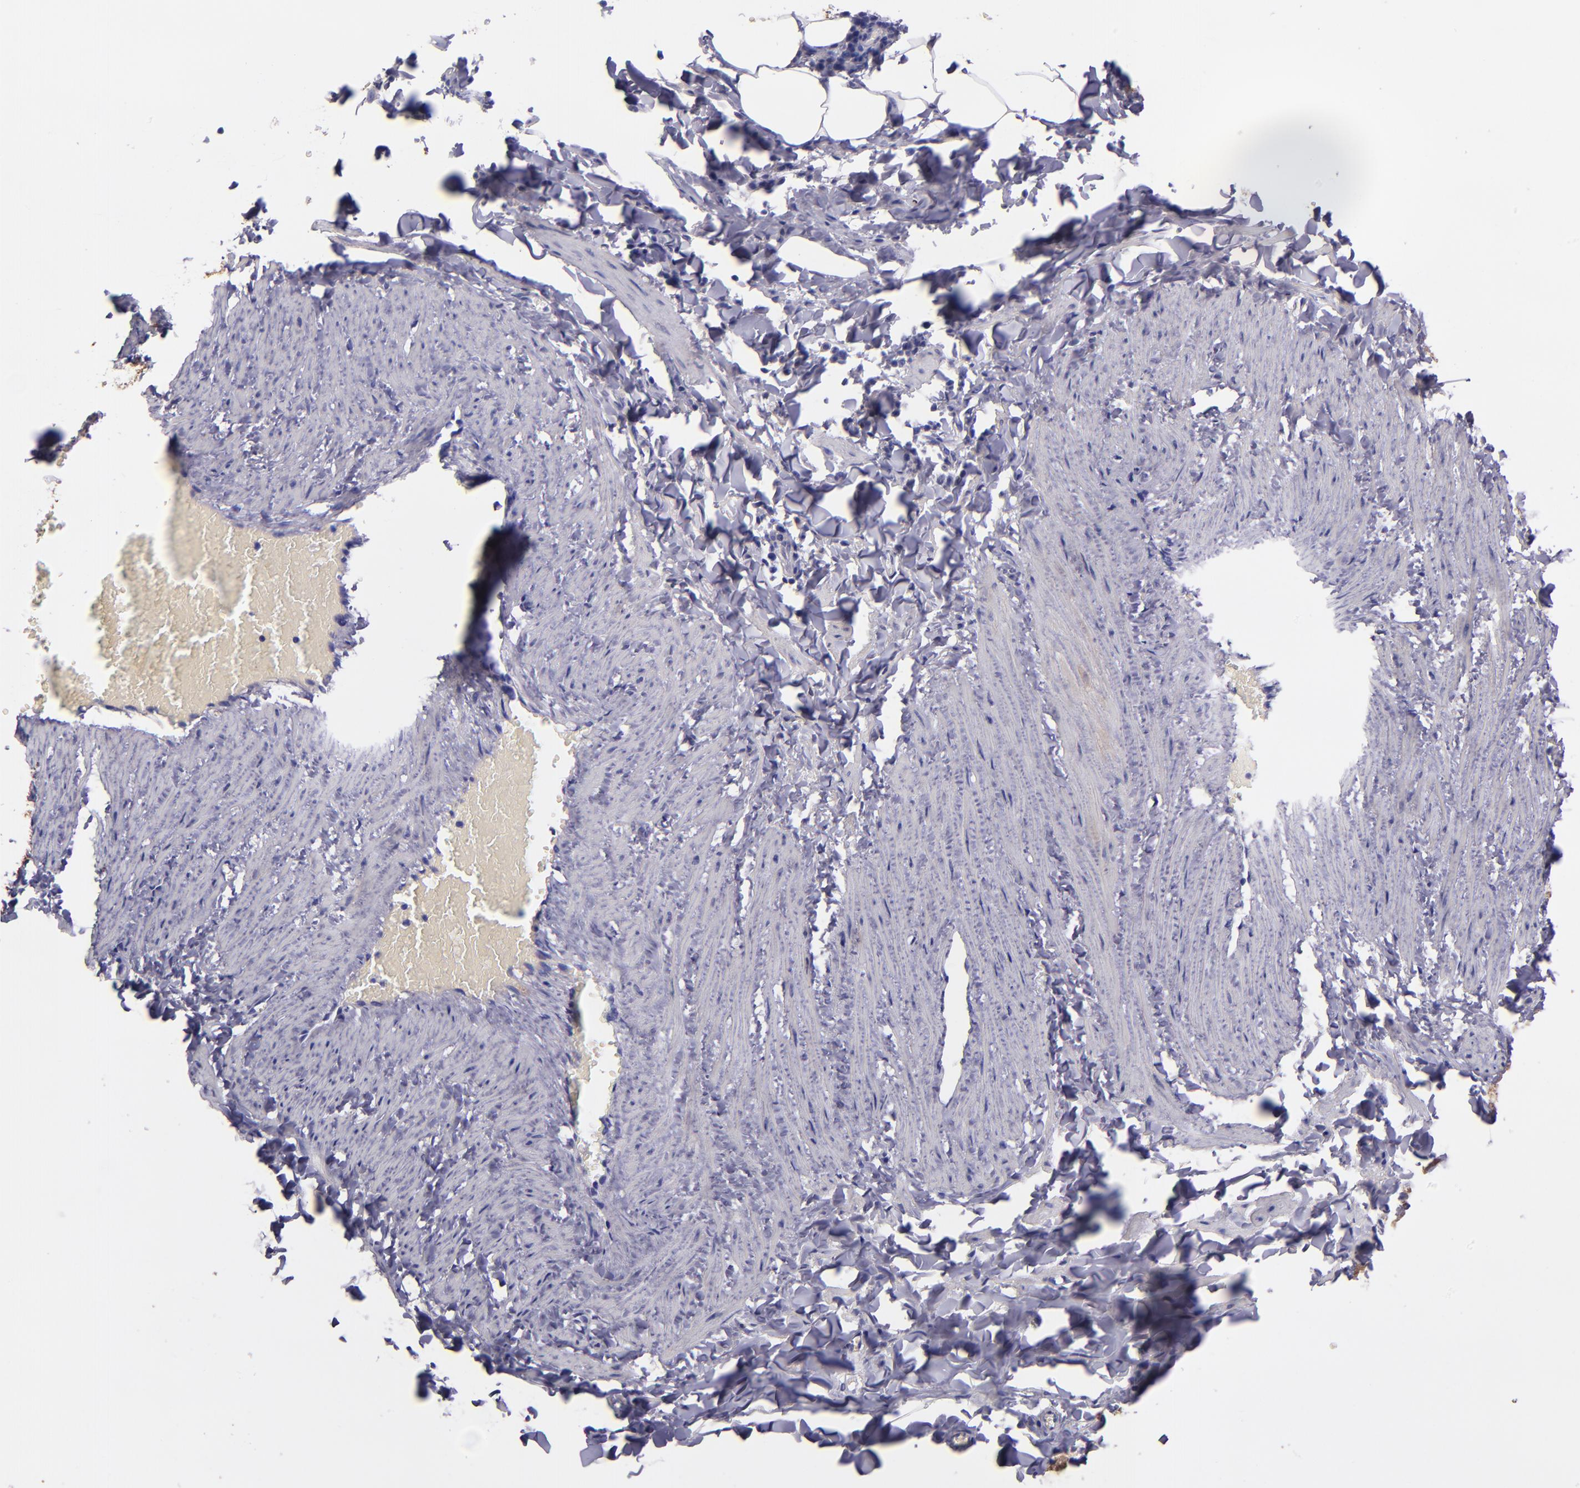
{"staining": {"intensity": "weak", "quantity": ">75%", "location": "cytoplasmic/membranous"}, "tissue": "adipose tissue", "cell_type": "Adipocytes", "image_type": "normal", "snomed": [{"axis": "morphology", "description": "Normal tissue, NOS"}, {"axis": "topography", "description": "Vascular tissue"}], "caption": "About >75% of adipocytes in benign adipose tissue demonstrate weak cytoplasmic/membranous protein positivity as visualized by brown immunohistochemical staining.", "gene": "WASH6P", "patient": {"sex": "male", "age": 41}}